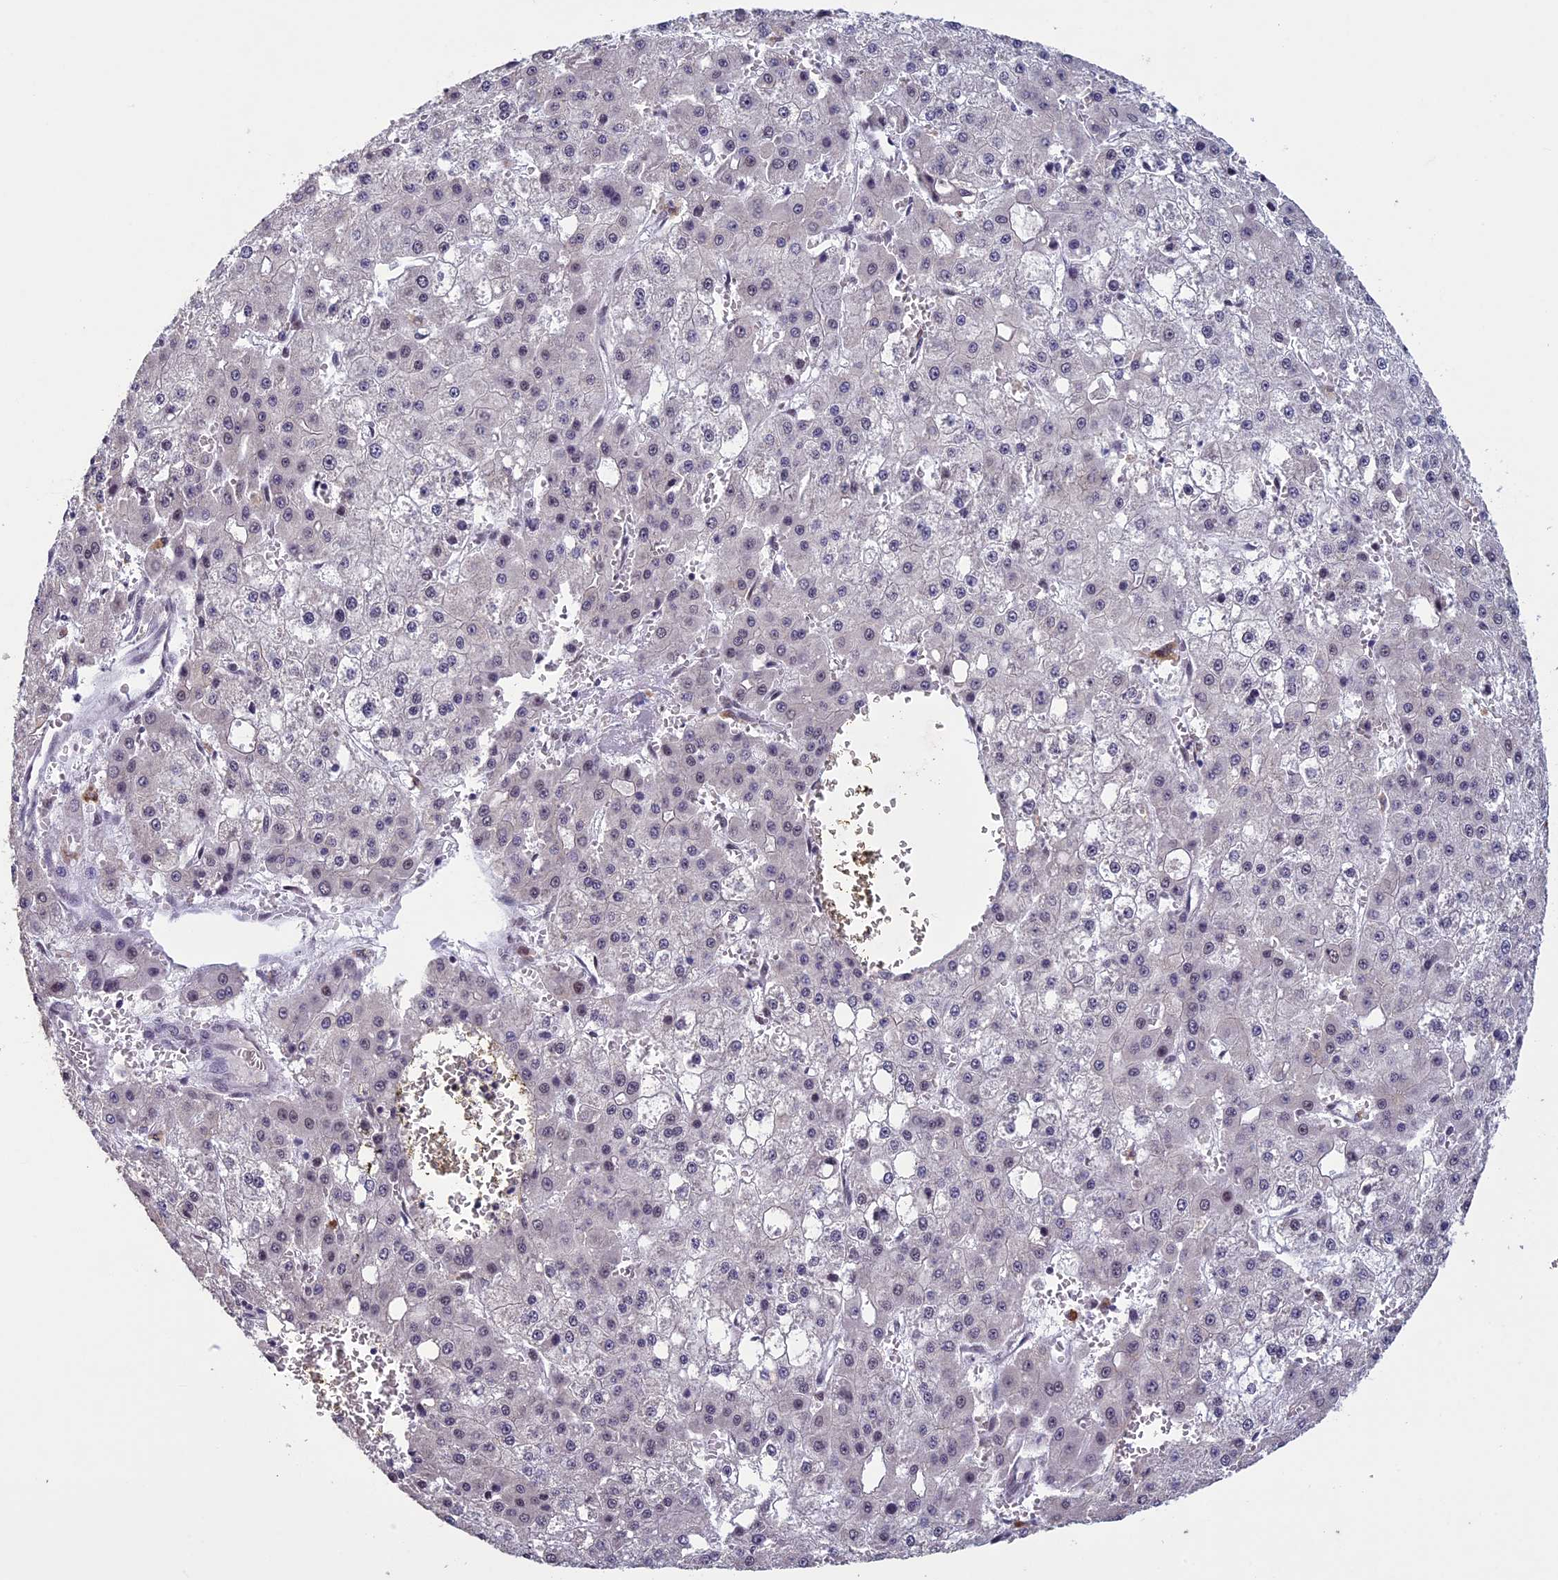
{"staining": {"intensity": "negative", "quantity": "none", "location": "none"}, "tissue": "liver cancer", "cell_type": "Tumor cells", "image_type": "cancer", "snomed": [{"axis": "morphology", "description": "Carcinoma, Hepatocellular, NOS"}, {"axis": "topography", "description": "Liver"}], "caption": "The photomicrograph displays no staining of tumor cells in hepatocellular carcinoma (liver).", "gene": "RNF40", "patient": {"sex": "male", "age": 47}}